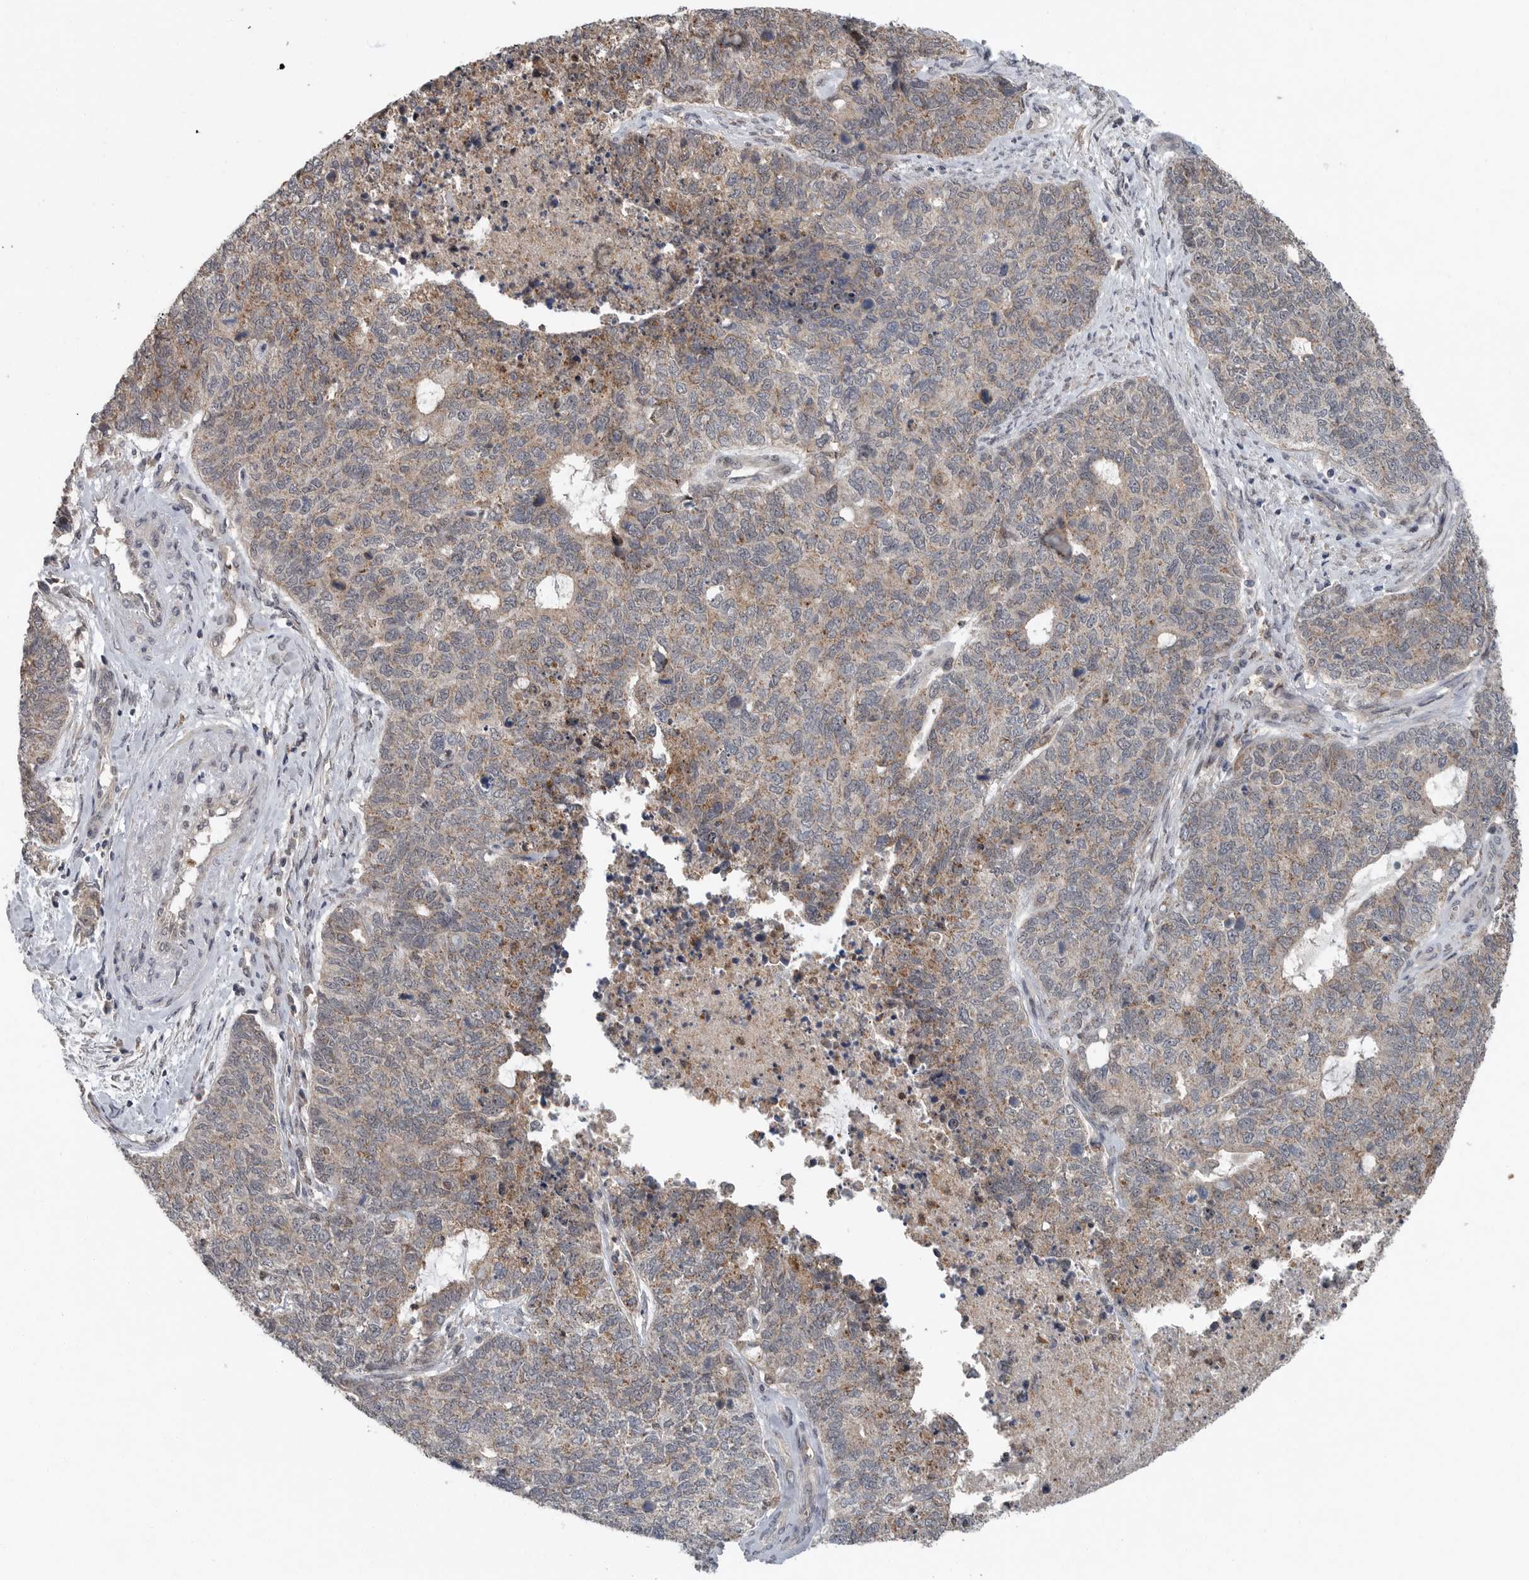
{"staining": {"intensity": "weak", "quantity": "25%-75%", "location": "cytoplasmic/membranous"}, "tissue": "cervical cancer", "cell_type": "Tumor cells", "image_type": "cancer", "snomed": [{"axis": "morphology", "description": "Squamous cell carcinoma, NOS"}, {"axis": "topography", "description": "Cervix"}], "caption": "Immunohistochemical staining of cervical cancer (squamous cell carcinoma) displays weak cytoplasmic/membranous protein expression in approximately 25%-75% of tumor cells. (Brightfield microscopy of DAB IHC at high magnification).", "gene": "SCP2", "patient": {"sex": "female", "age": 63}}